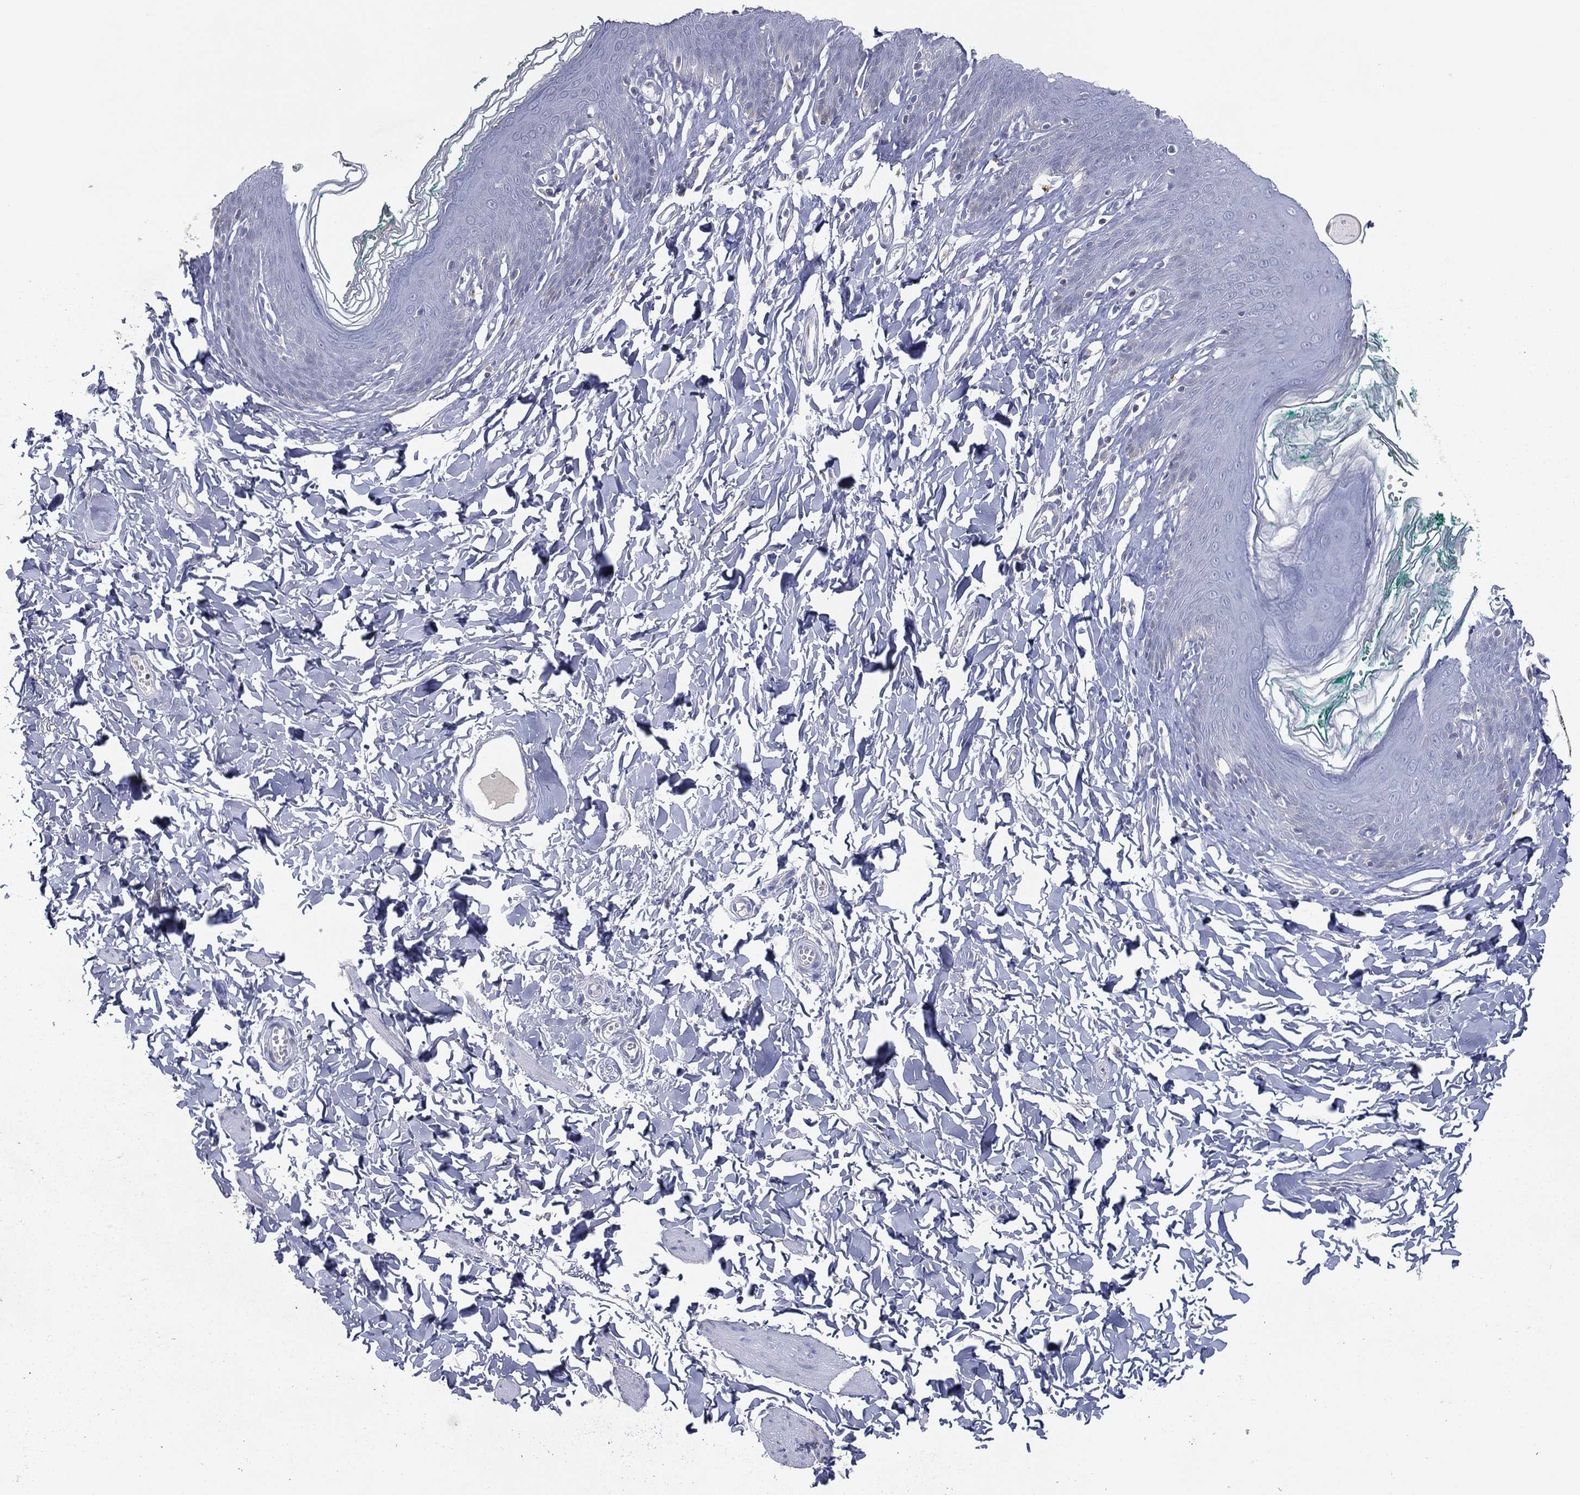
{"staining": {"intensity": "negative", "quantity": "none", "location": "none"}, "tissue": "skin", "cell_type": "Epidermal cells", "image_type": "normal", "snomed": [{"axis": "morphology", "description": "Normal tissue, NOS"}, {"axis": "topography", "description": "Vulva"}], "caption": "IHC of benign skin exhibits no positivity in epidermal cells. Brightfield microscopy of IHC stained with DAB (3,3'-diaminobenzidine) (brown) and hematoxylin (blue), captured at high magnification.", "gene": "CPT1B", "patient": {"sex": "female", "age": 66}}